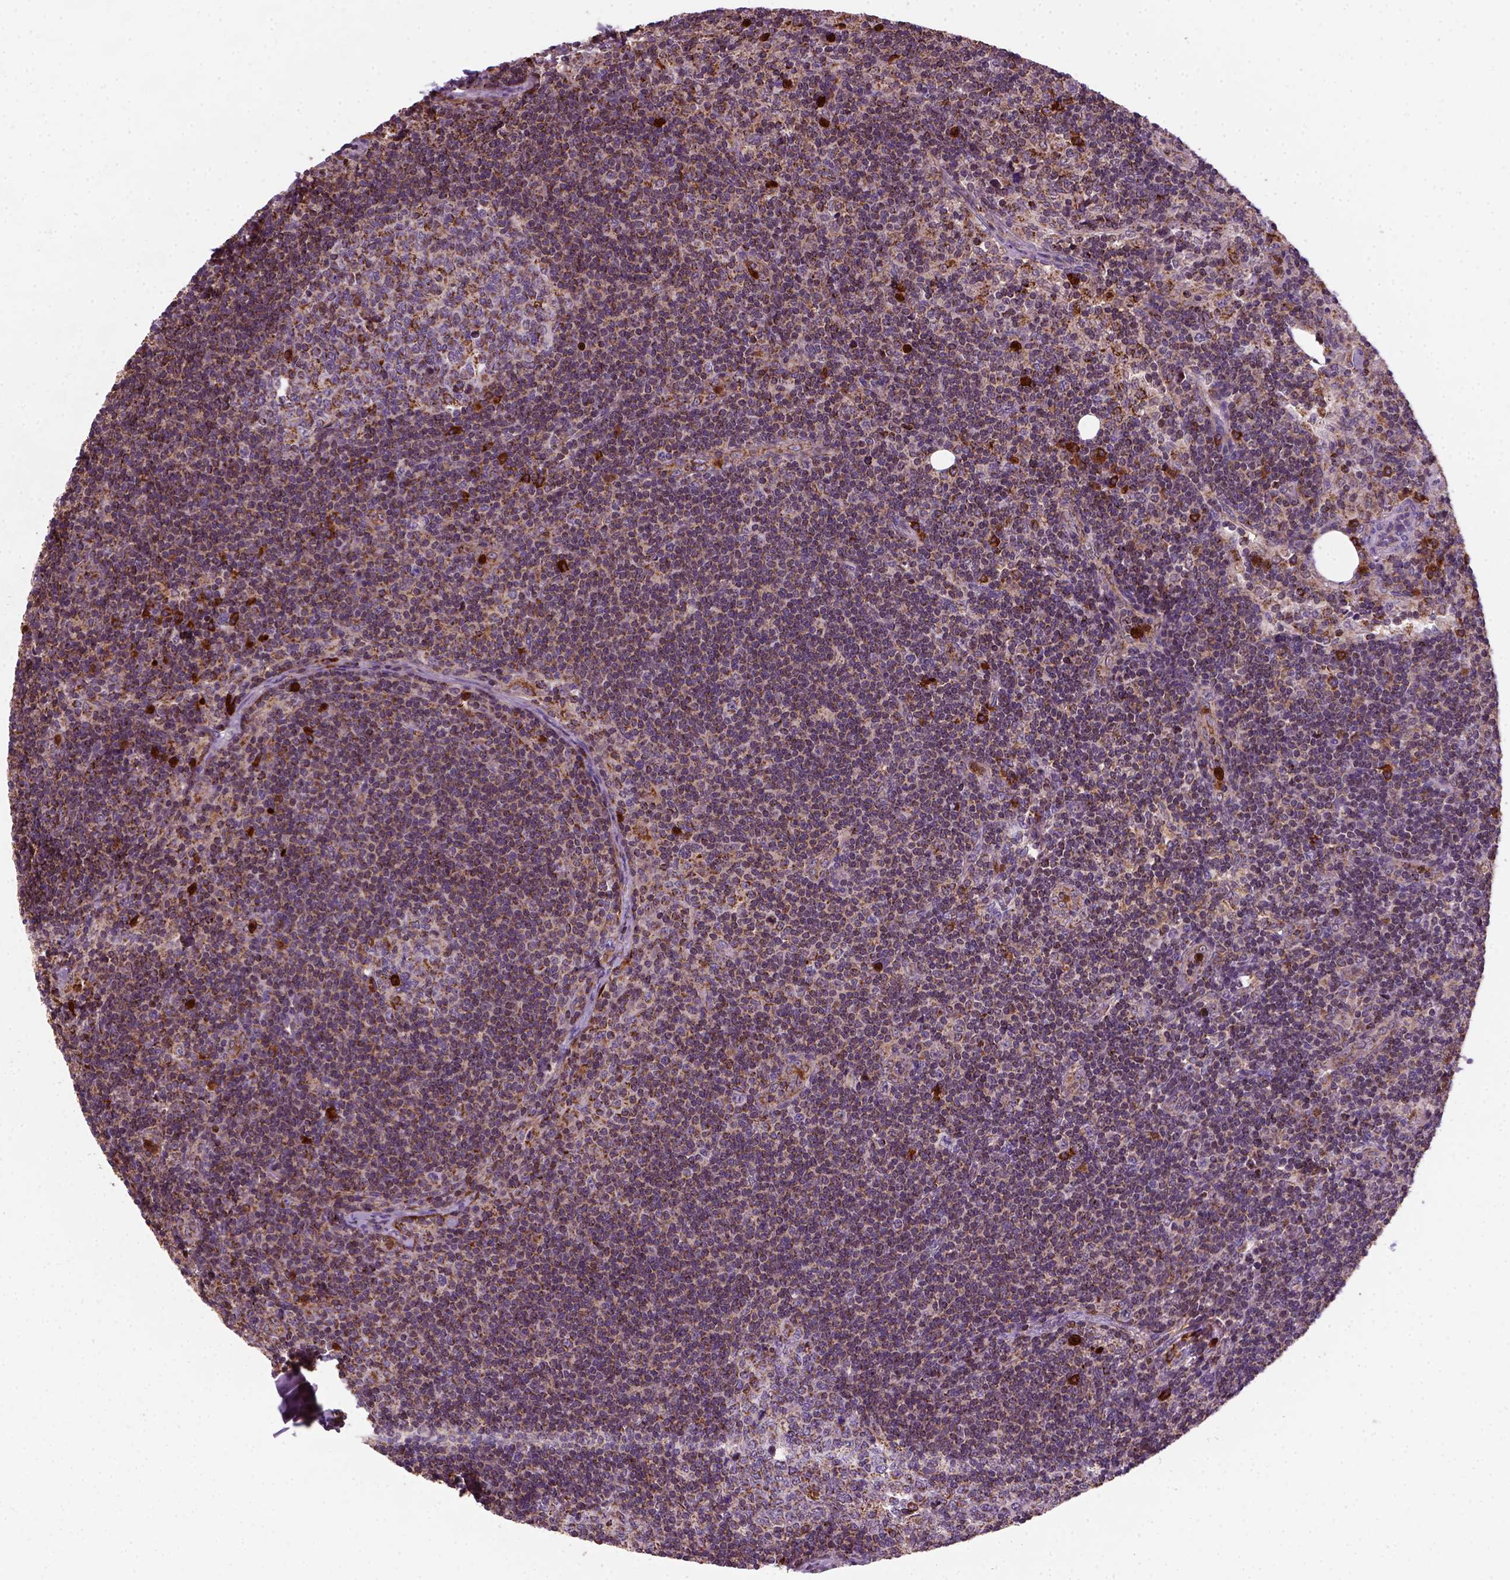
{"staining": {"intensity": "moderate", "quantity": ">75%", "location": "cytoplasmic/membranous"}, "tissue": "lymph node", "cell_type": "Germinal center cells", "image_type": "normal", "snomed": [{"axis": "morphology", "description": "Normal tissue, NOS"}, {"axis": "topography", "description": "Lymph node"}], "caption": "Immunohistochemical staining of normal human lymph node displays moderate cytoplasmic/membranous protein expression in approximately >75% of germinal center cells.", "gene": "NUDT16L1", "patient": {"sex": "female", "age": 41}}